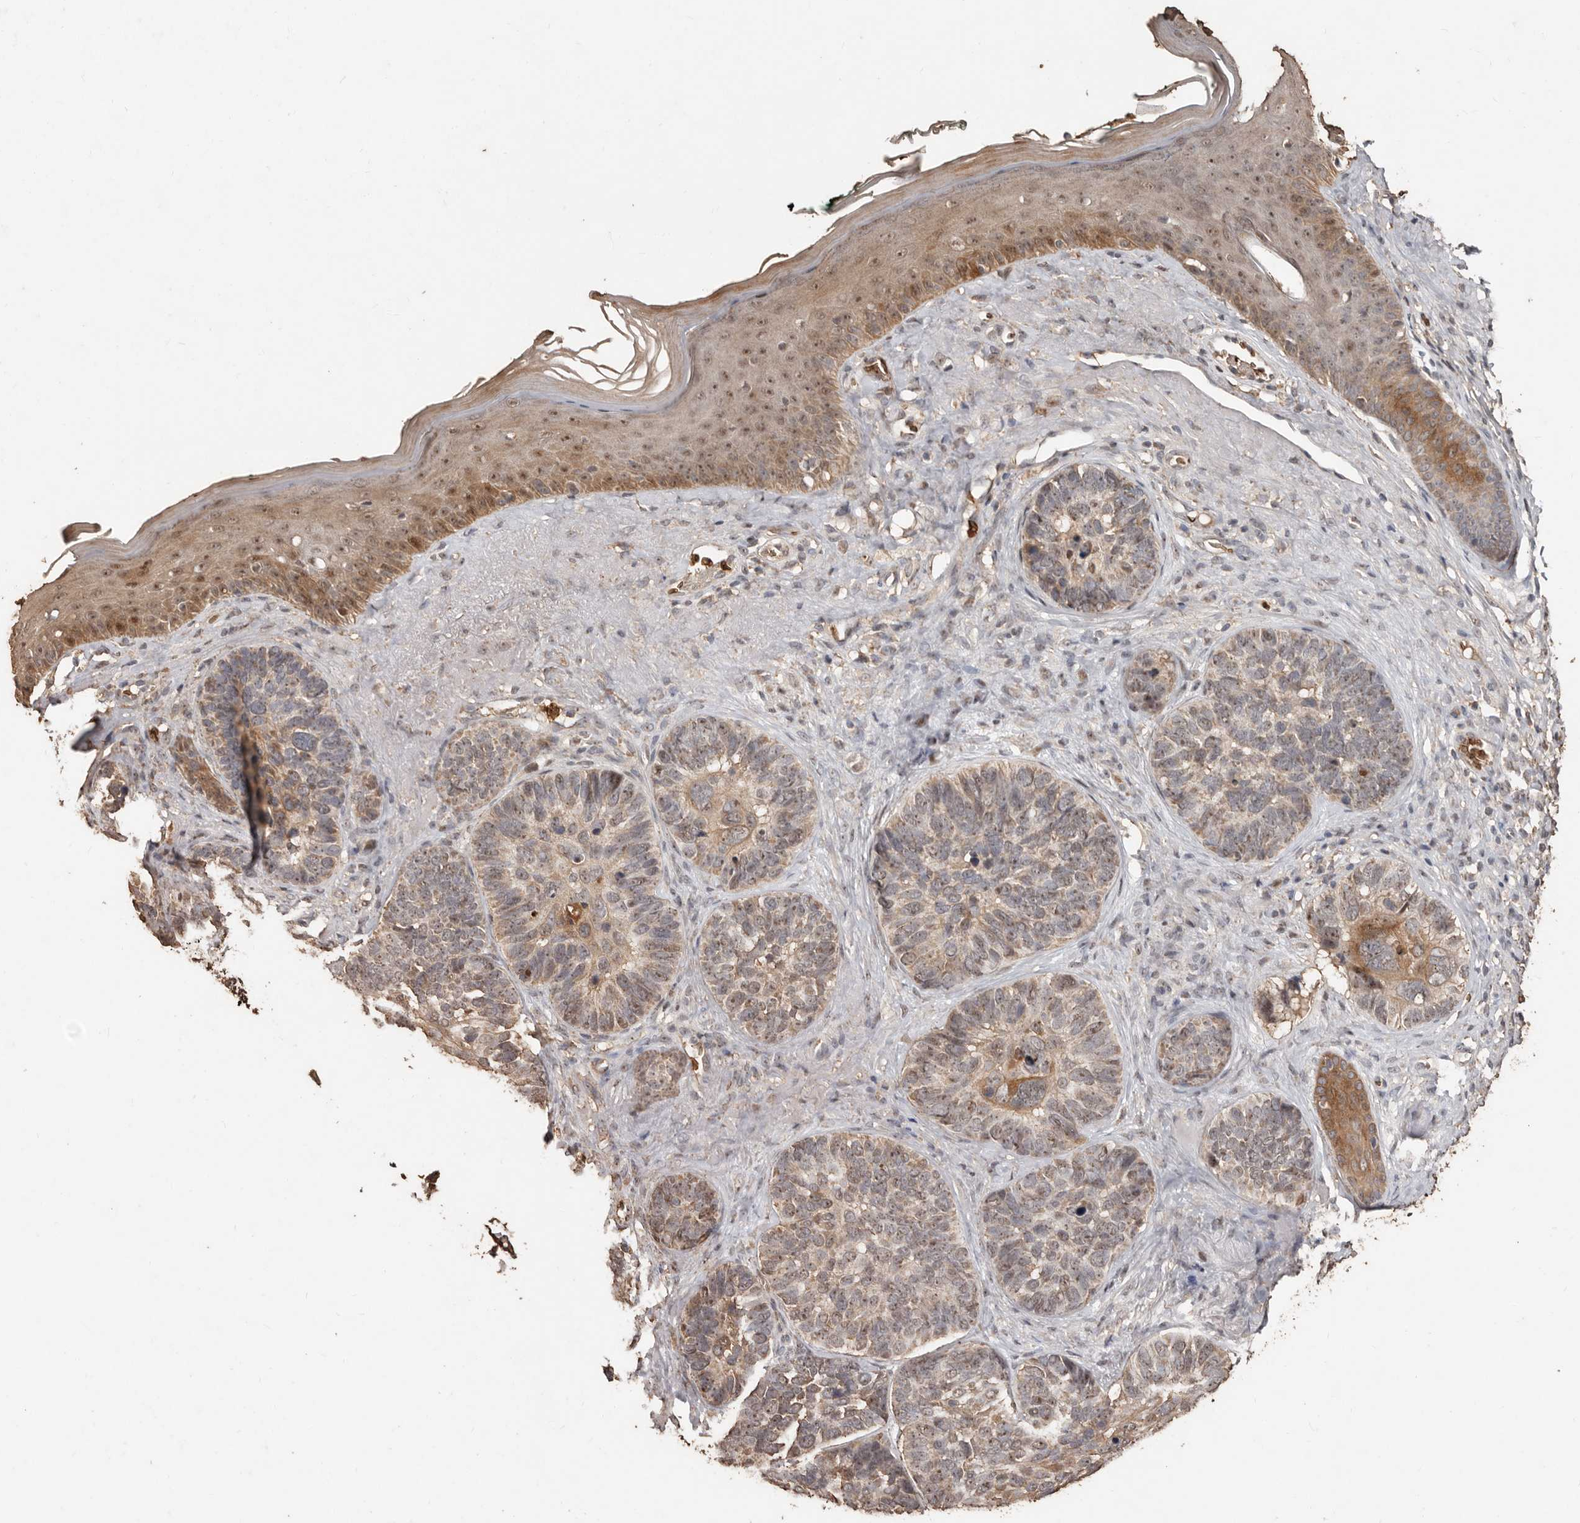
{"staining": {"intensity": "weak", "quantity": ">75%", "location": "cytoplasmic/membranous,nuclear"}, "tissue": "skin cancer", "cell_type": "Tumor cells", "image_type": "cancer", "snomed": [{"axis": "morphology", "description": "Basal cell carcinoma"}, {"axis": "topography", "description": "Skin"}], "caption": "There is low levels of weak cytoplasmic/membranous and nuclear positivity in tumor cells of basal cell carcinoma (skin), as demonstrated by immunohistochemical staining (brown color).", "gene": "GRAMD2A", "patient": {"sex": "male", "age": 62}}